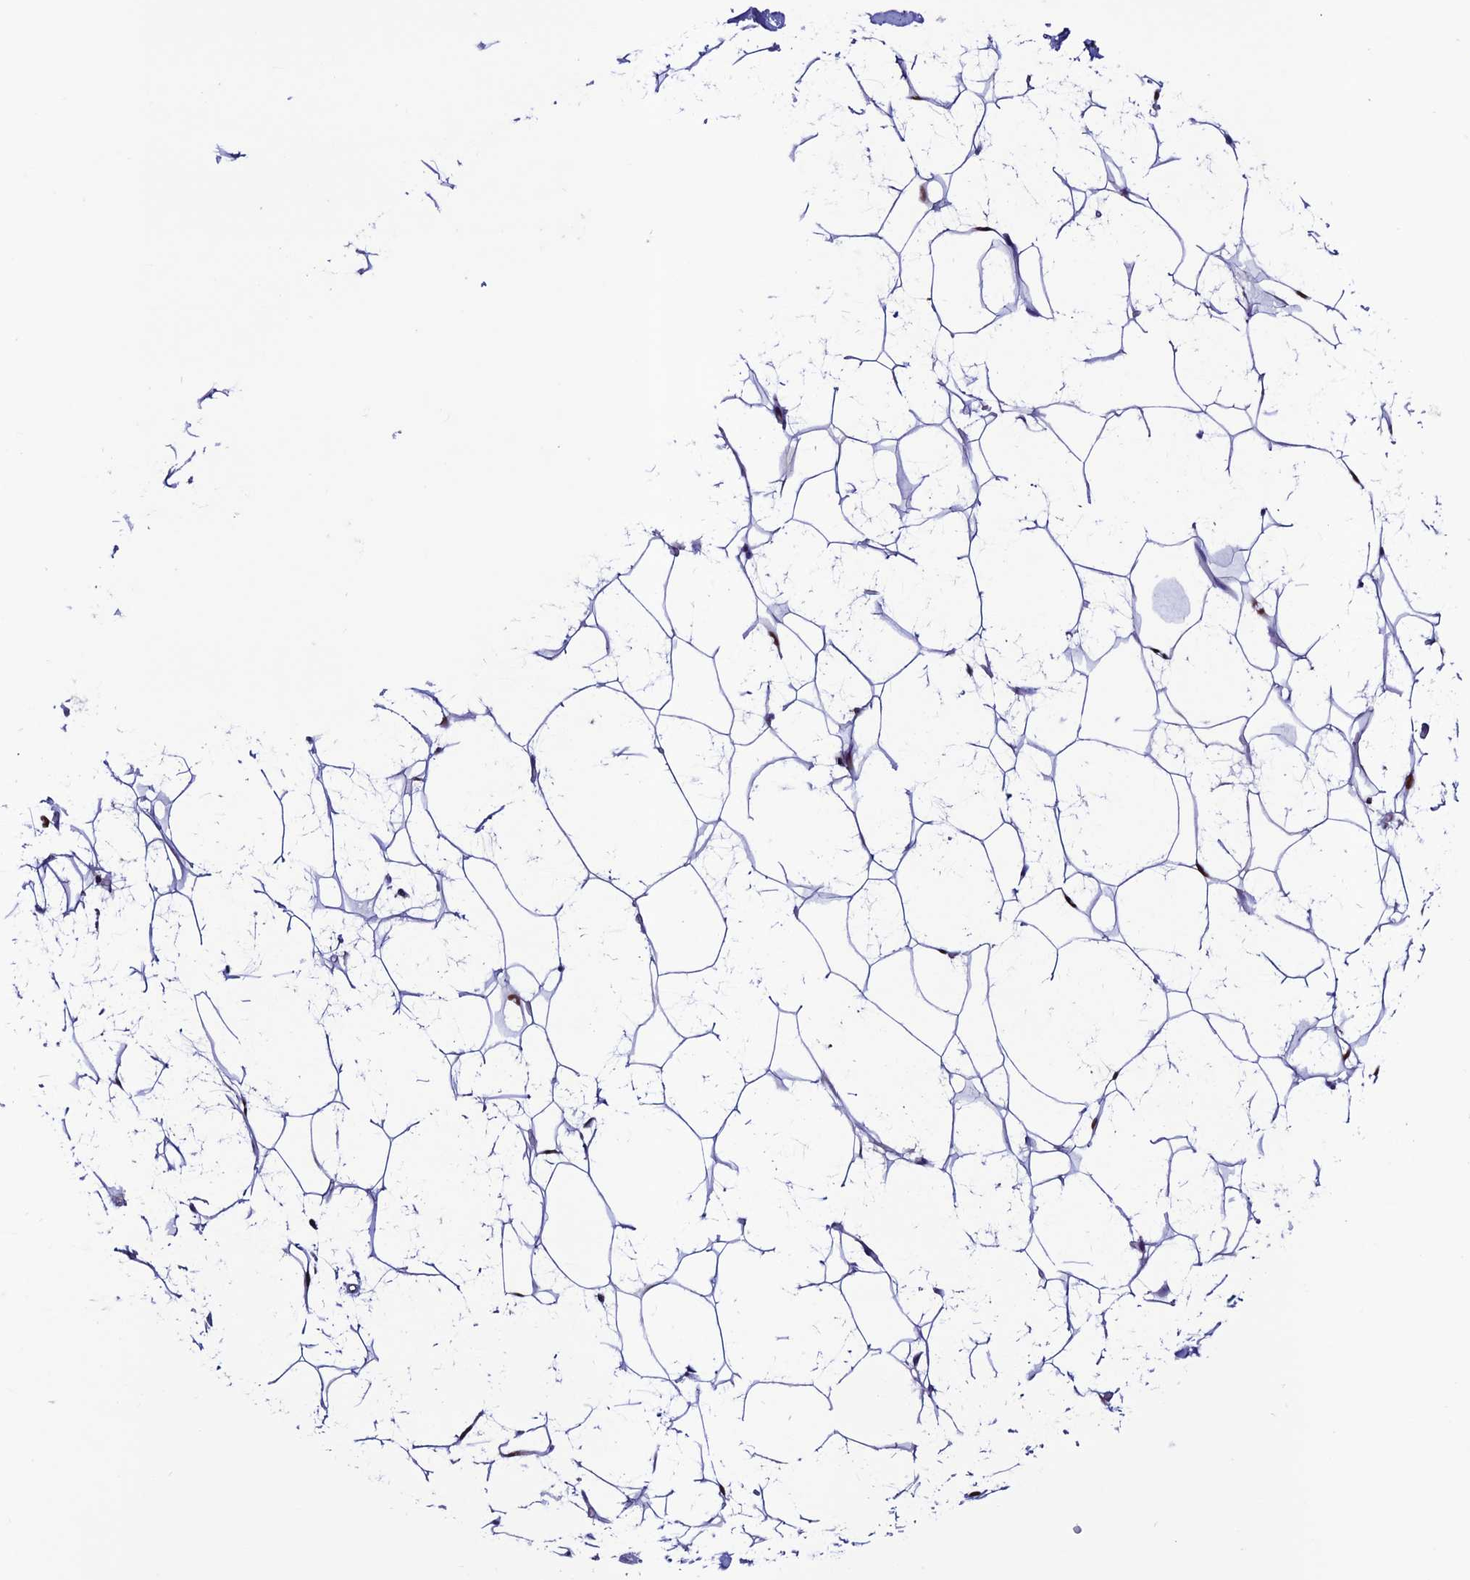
{"staining": {"intensity": "negative", "quantity": "none", "location": "none"}, "tissue": "adipose tissue", "cell_type": "Adipocytes", "image_type": "normal", "snomed": [{"axis": "morphology", "description": "Normal tissue, NOS"}, {"axis": "topography", "description": "Breast"}], "caption": "An image of adipose tissue stained for a protein reveals no brown staining in adipocytes. The staining was performed using DAB to visualize the protein expression in brown, while the nuclei were stained in blue with hematoxylin (Magnification: 20x).", "gene": "FZD8", "patient": {"sex": "female", "age": 26}}